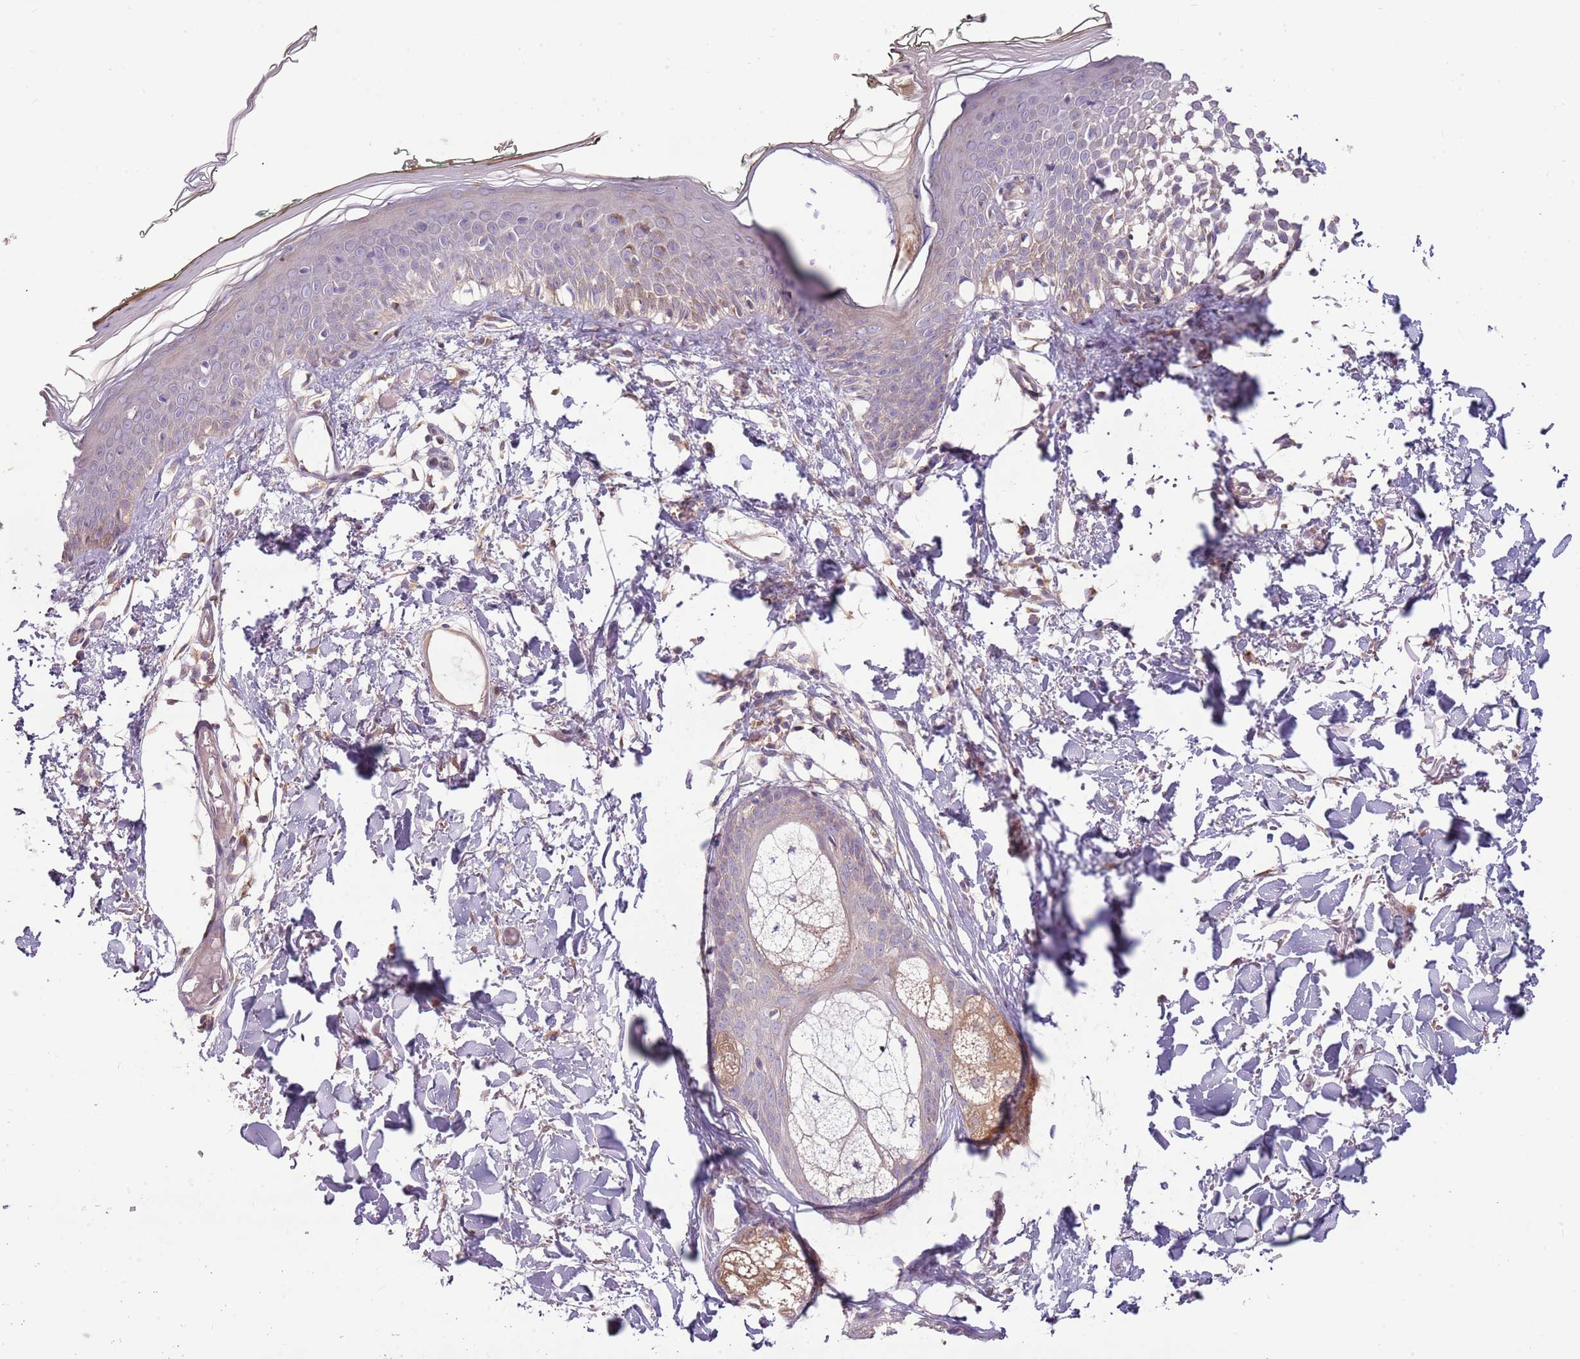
{"staining": {"intensity": "weak", "quantity": ">75%", "location": "cytoplasmic/membranous"}, "tissue": "skin", "cell_type": "Fibroblasts", "image_type": "normal", "snomed": [{"axis": "morphology", "description": "Normal tissue, NOS"}, {"axis": "topography", "description": "Skin"}], "caption": "A micrograph of human skin stained for a protein demonstrates weak cytoplasmic/membranous brown staining in fibroblasts.", "gene": "DTD2", "patient": {"sex": "male", "age": 62}}